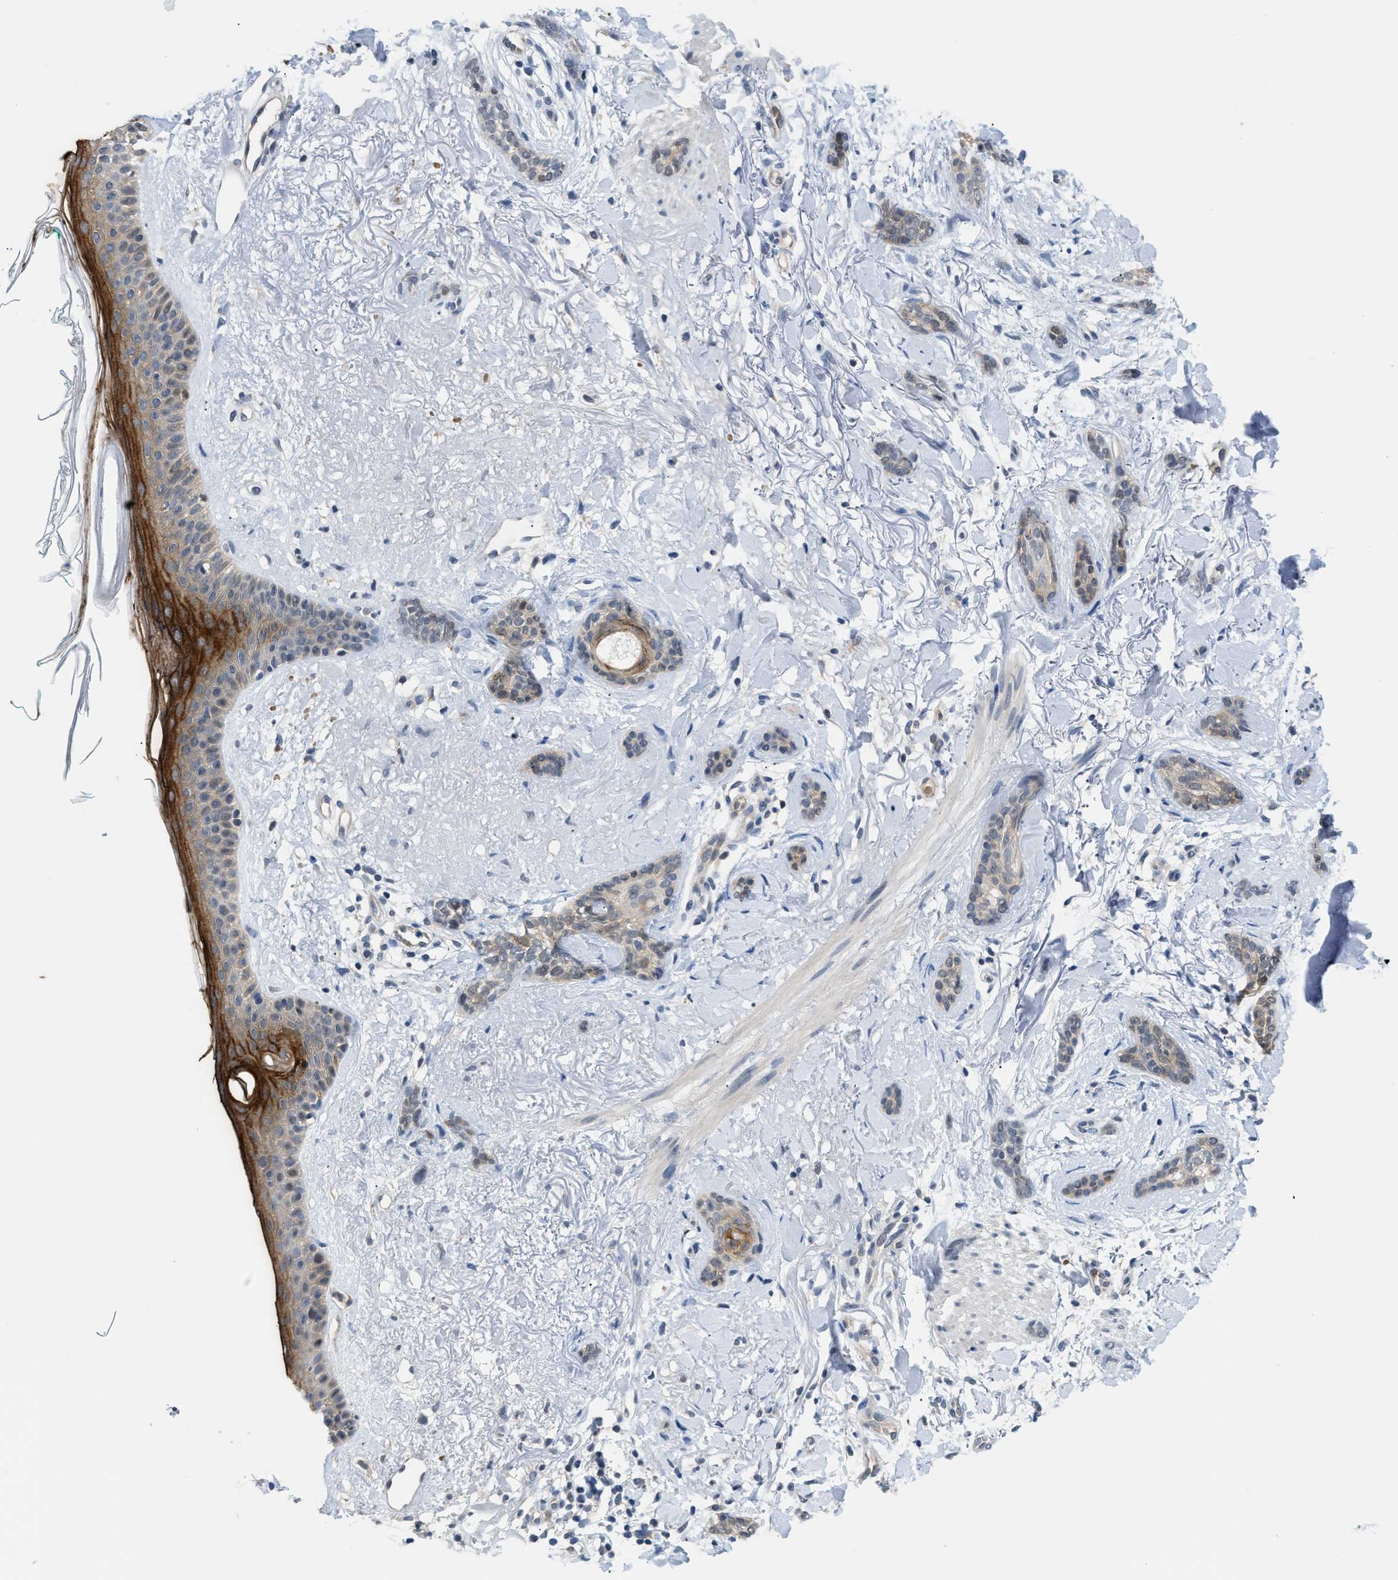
{"staining": {"intensity": "weak", "quantity": ">75%", "location": "cytoplasmic/membranous"}, "tissue": "skin cancer", "cell_type": "Tumor cells", "image_type": "cancer", "snomed": [{"axis": "morphology", "description": "Basal cell carcinoma"}, {"axis": "morphology", "description": "Adnexal tumor, benign"}, {"axis": "topography", "description": "Skin"}], "caption": "Brown immunohistochemical staining in human skin cancer exhibits weak cytoplasmic/membranous positivity in about >75% of tumor cells.", "gene": "PSAT1", "patient": {"sex": "female", "age": 42}}